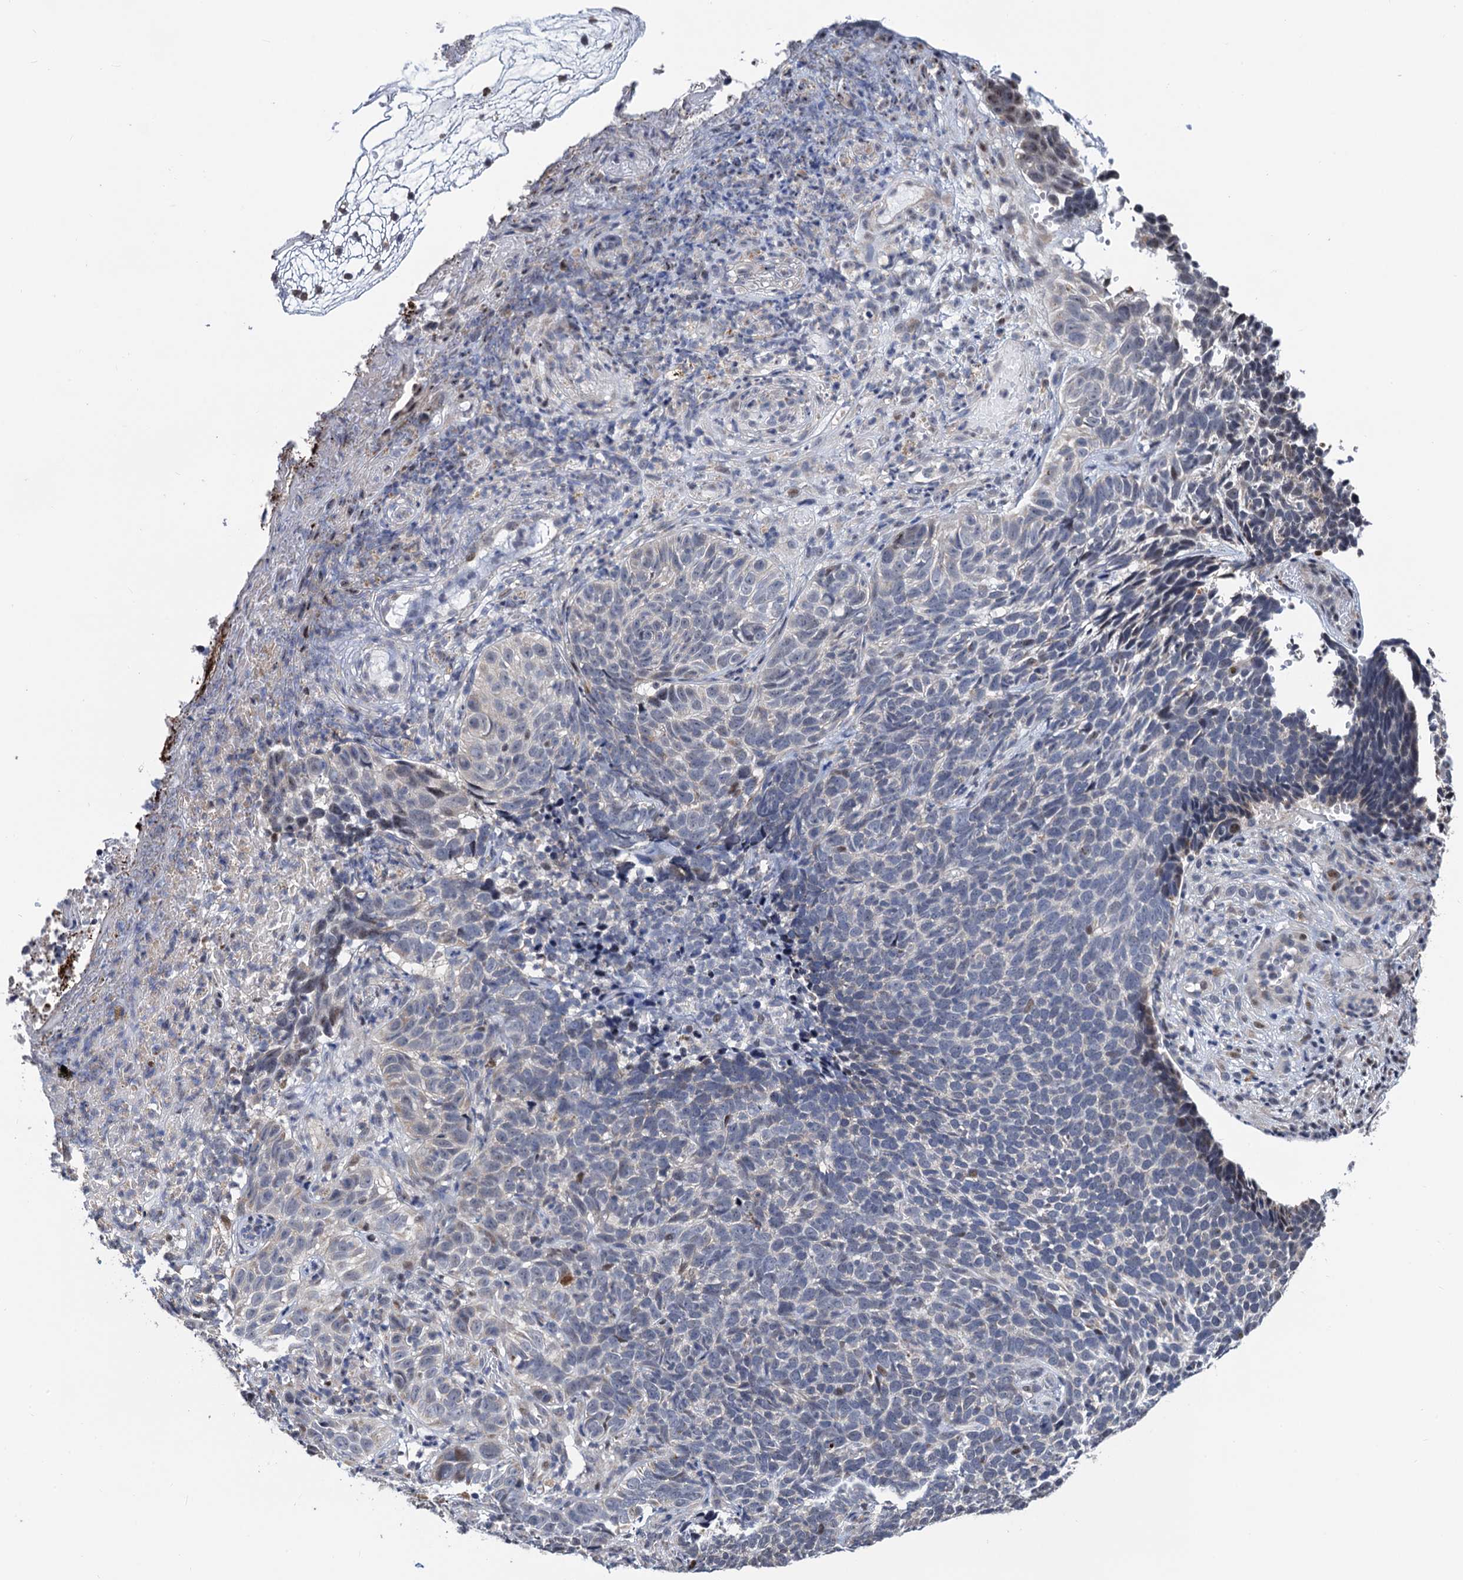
{"staining": {"intensity": "negative", "quantity": "none", "location": "none"}, "tissue": "skin cancer", "cell_type": "Tumor cells", "image_type": "cancer", "snomed": [{"axis": "morphology", "description": "Basal cell carcinoma"}, {"axis": "topography", "description": "Skin"}], "caption": "Immunohistochemistry (IHC) histopathology image of neoplastic tissue: human skin basal cell carcinoma stained with DAB (3,3'-diaminobenzidine) exhibits no significant protein positivity in tumor cells.", "gene": "FAM222A", "patient": {"sex": "female", "age": 84}}